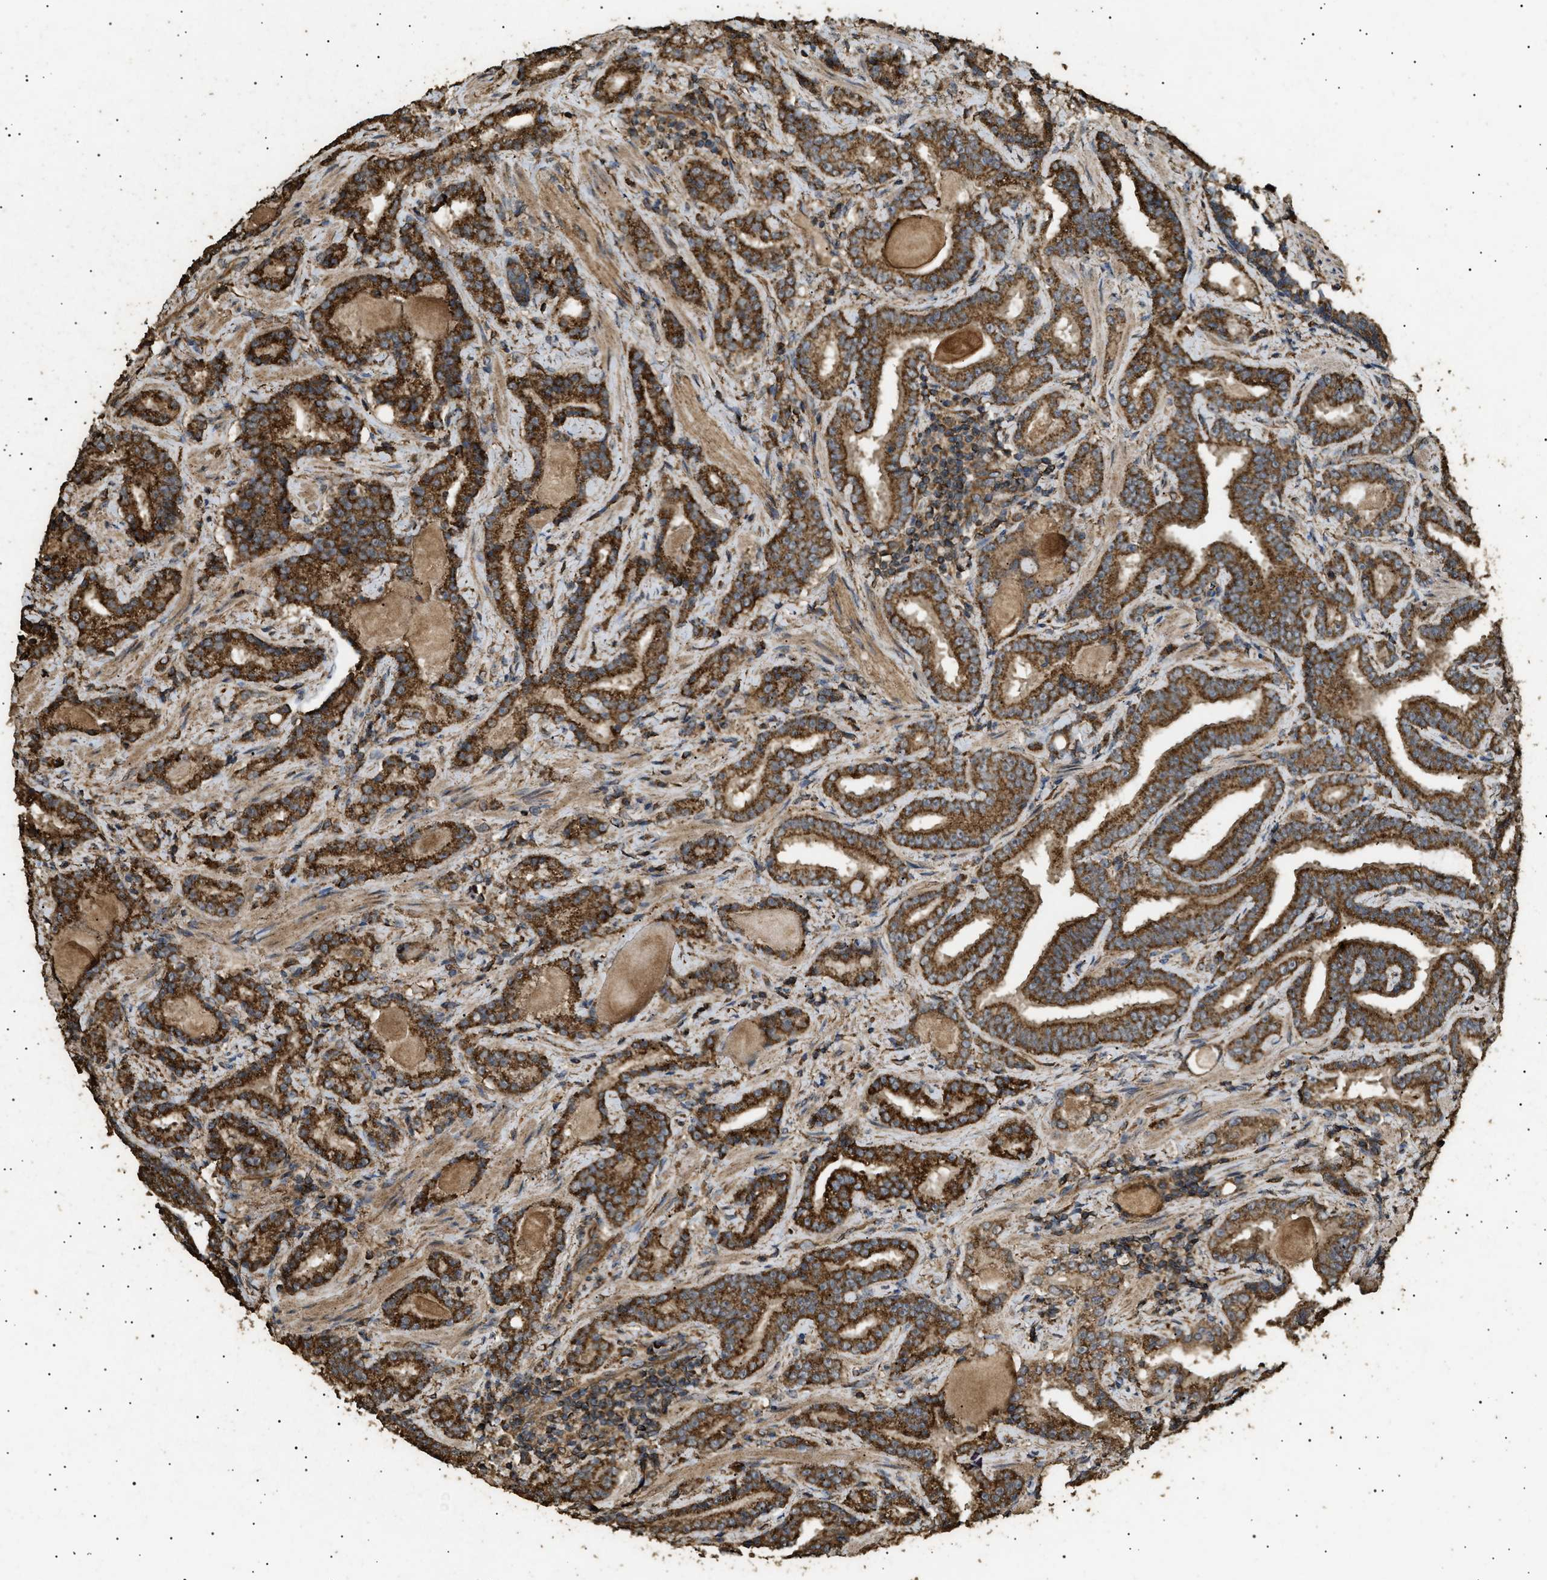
{"staining": {"intensity": "strong", "quantity": ">75%", "location": "cytoplasmic/membranous"}, "tissue": "prostate cancer", "cell_type": "Tumor cells", "image_type": "cancer", "snomed": [{"axis": "morphology", "description": "Adenocarcinoma, Low grade"}, {"axis": "topography", "description": "Prostate"}], "caption": "A high amount of strong cytoplasmic/membranous staining is appreciated in about >75% of tumor cells in prostate cancer (low-grade adenocarcinoma) tissue.", "gene": "CYRIA", "patient": {"sex": "male", "age": 60}}